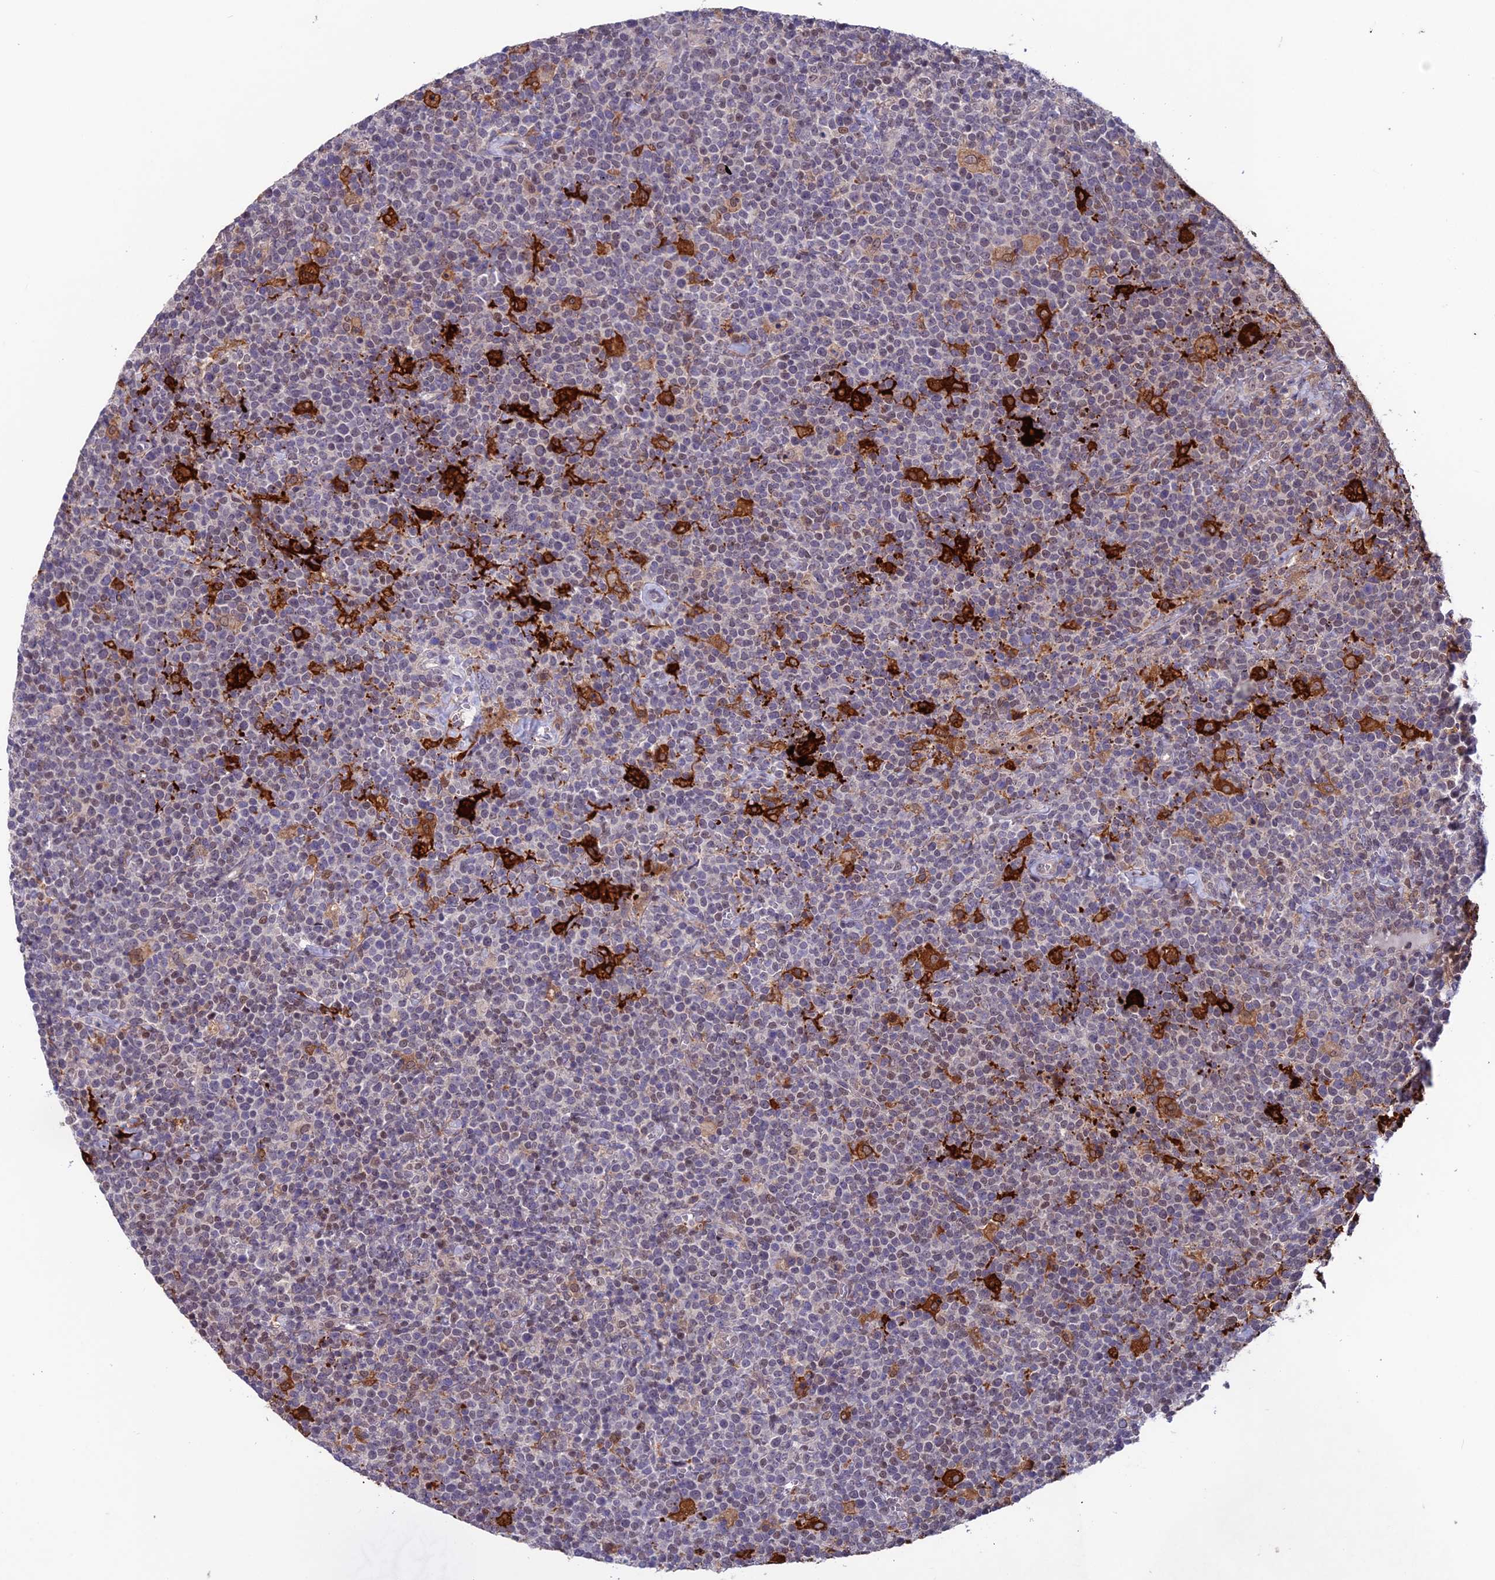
{"staining": {"intensity": "negative", "quantity": "none", "location": "none"}, "tissue": "lymphoma", "cell_type": "Tumor cells", "image_type": "cancer", "snomed": [{"axis": "morphology", "description": "Malignant lymphoma, non-Hodgkin's type, High grade"}, {"axis": "topography", "description": "Lymph node"}], "caption": "The IHC photomicrograph has no significant positivity in tumor cells of lymphoma tissue.", "gene": "MAST2", "patient": {"sex": "male", "age": 61}}